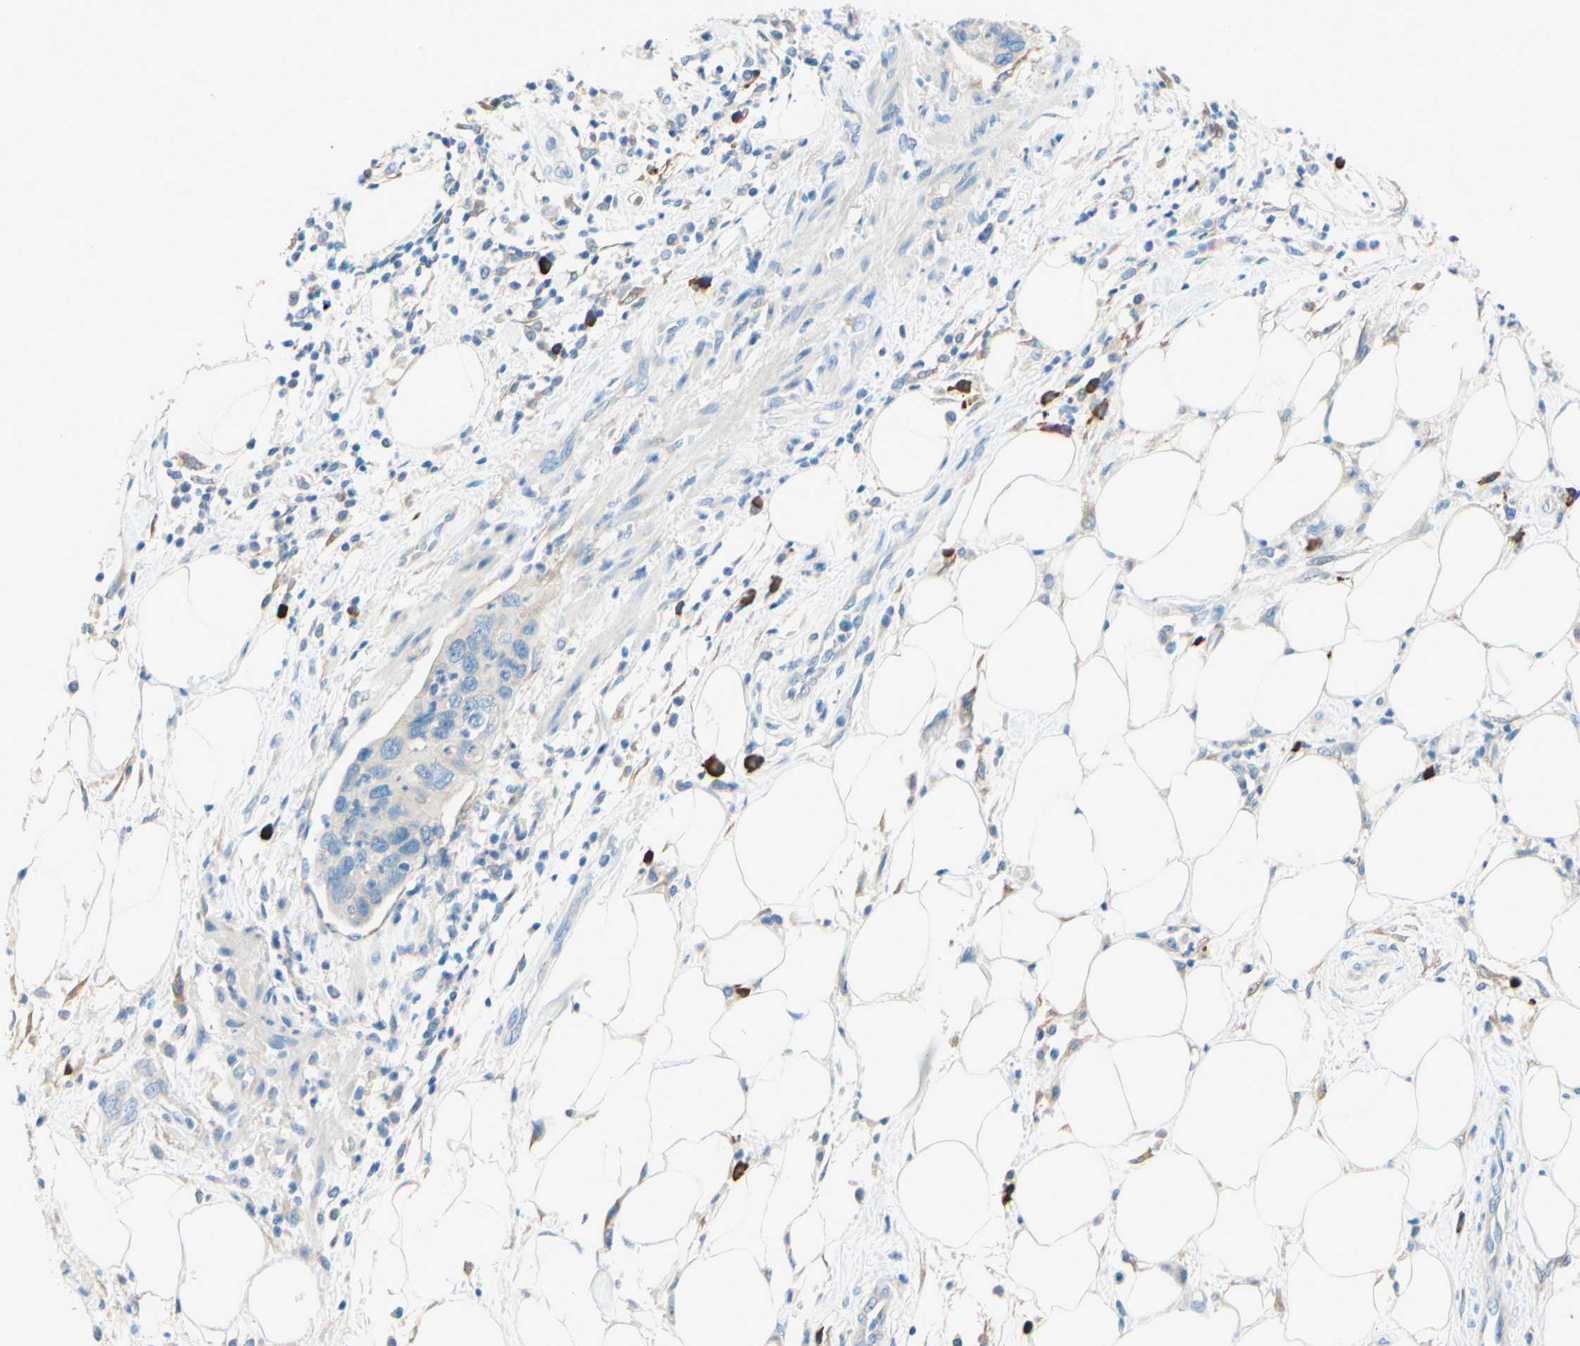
{"staining": {"intensity": "negative", "quantity": "none", "location": "none"}, "tissue": "pancreatic cancer", "cell_type": "Tumor cells", "image_type": "cancer", "snomed": [{"axis": "morphology", "description": "Adenocarcinoma, NOS"}, {"axis": "topography", "description": "Pancreas"}], "caption": "Immunohistochemistry (IHC) histopathology image of pancreatic adenocarcinoma stained for a protein (brown), which shows no staining in tumor cells.", "gene": "PASD1", "patient": {"sex": "female", "age": 71}}